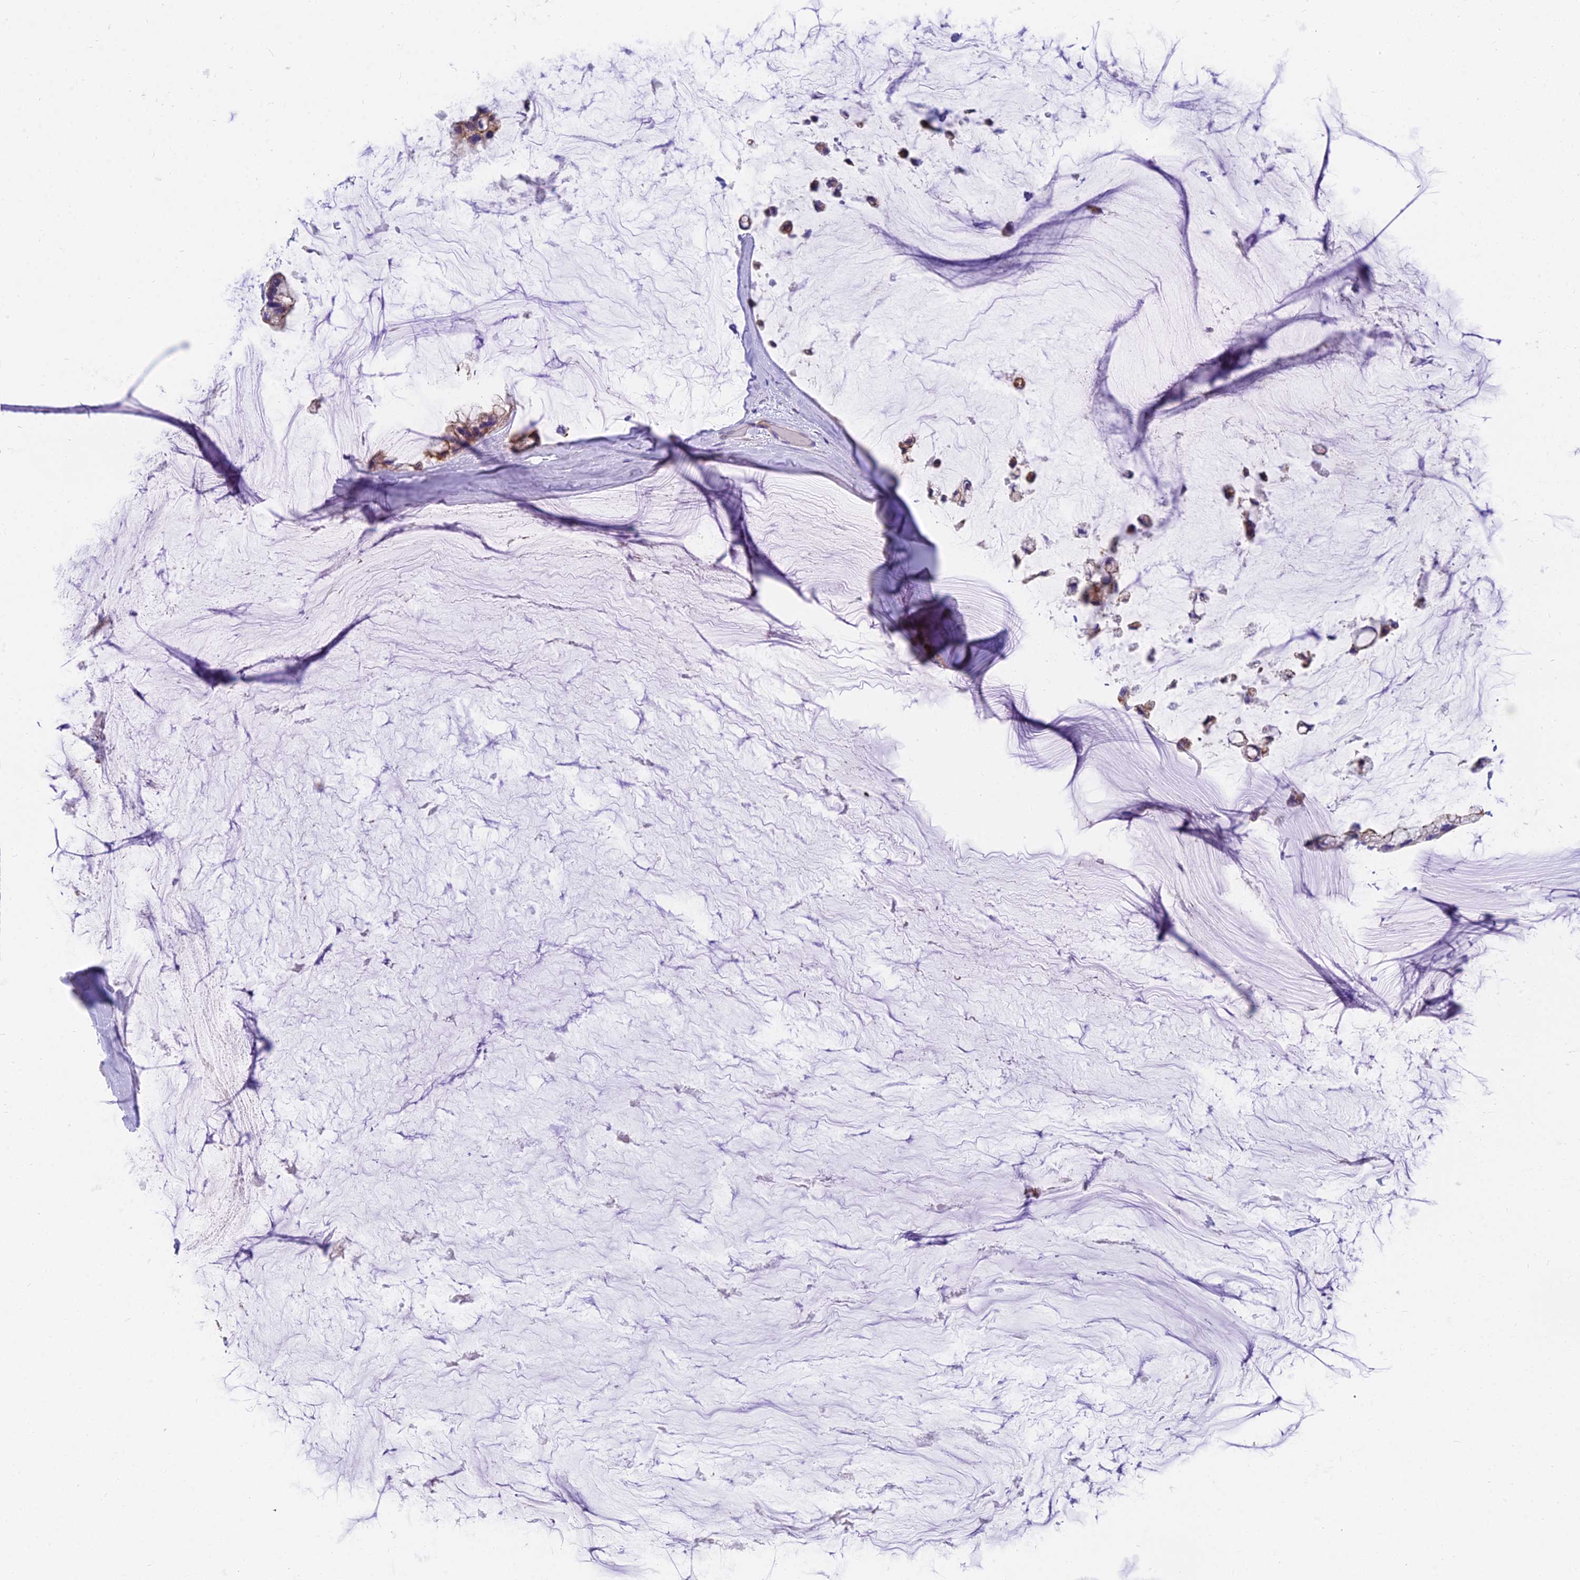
{"staining": {"intensity": "moderate", "quantity": ">75%", "location": "cytoplasmic/membranous"}, "tissue": "ovarian cancer", "cell_type": "Tumor cells", "image_type": "cancer", "snomed": [{"axis": "morphology", "description": "Cystadenocarcinoma, mucinous, NOS"}, {"axis": "topography", "description": "Ovary"}], "caption": "Immunohistochemical staining of ovarian cancer exhibits medium levels of moderate cytoplasmic/membranous staining in approximately >75% of tumor cells. The protein is shown in brown color, while the nuclei are stained blue.", "gene": "MVB12A", "patient": {"sex": "female", "age": 39}}